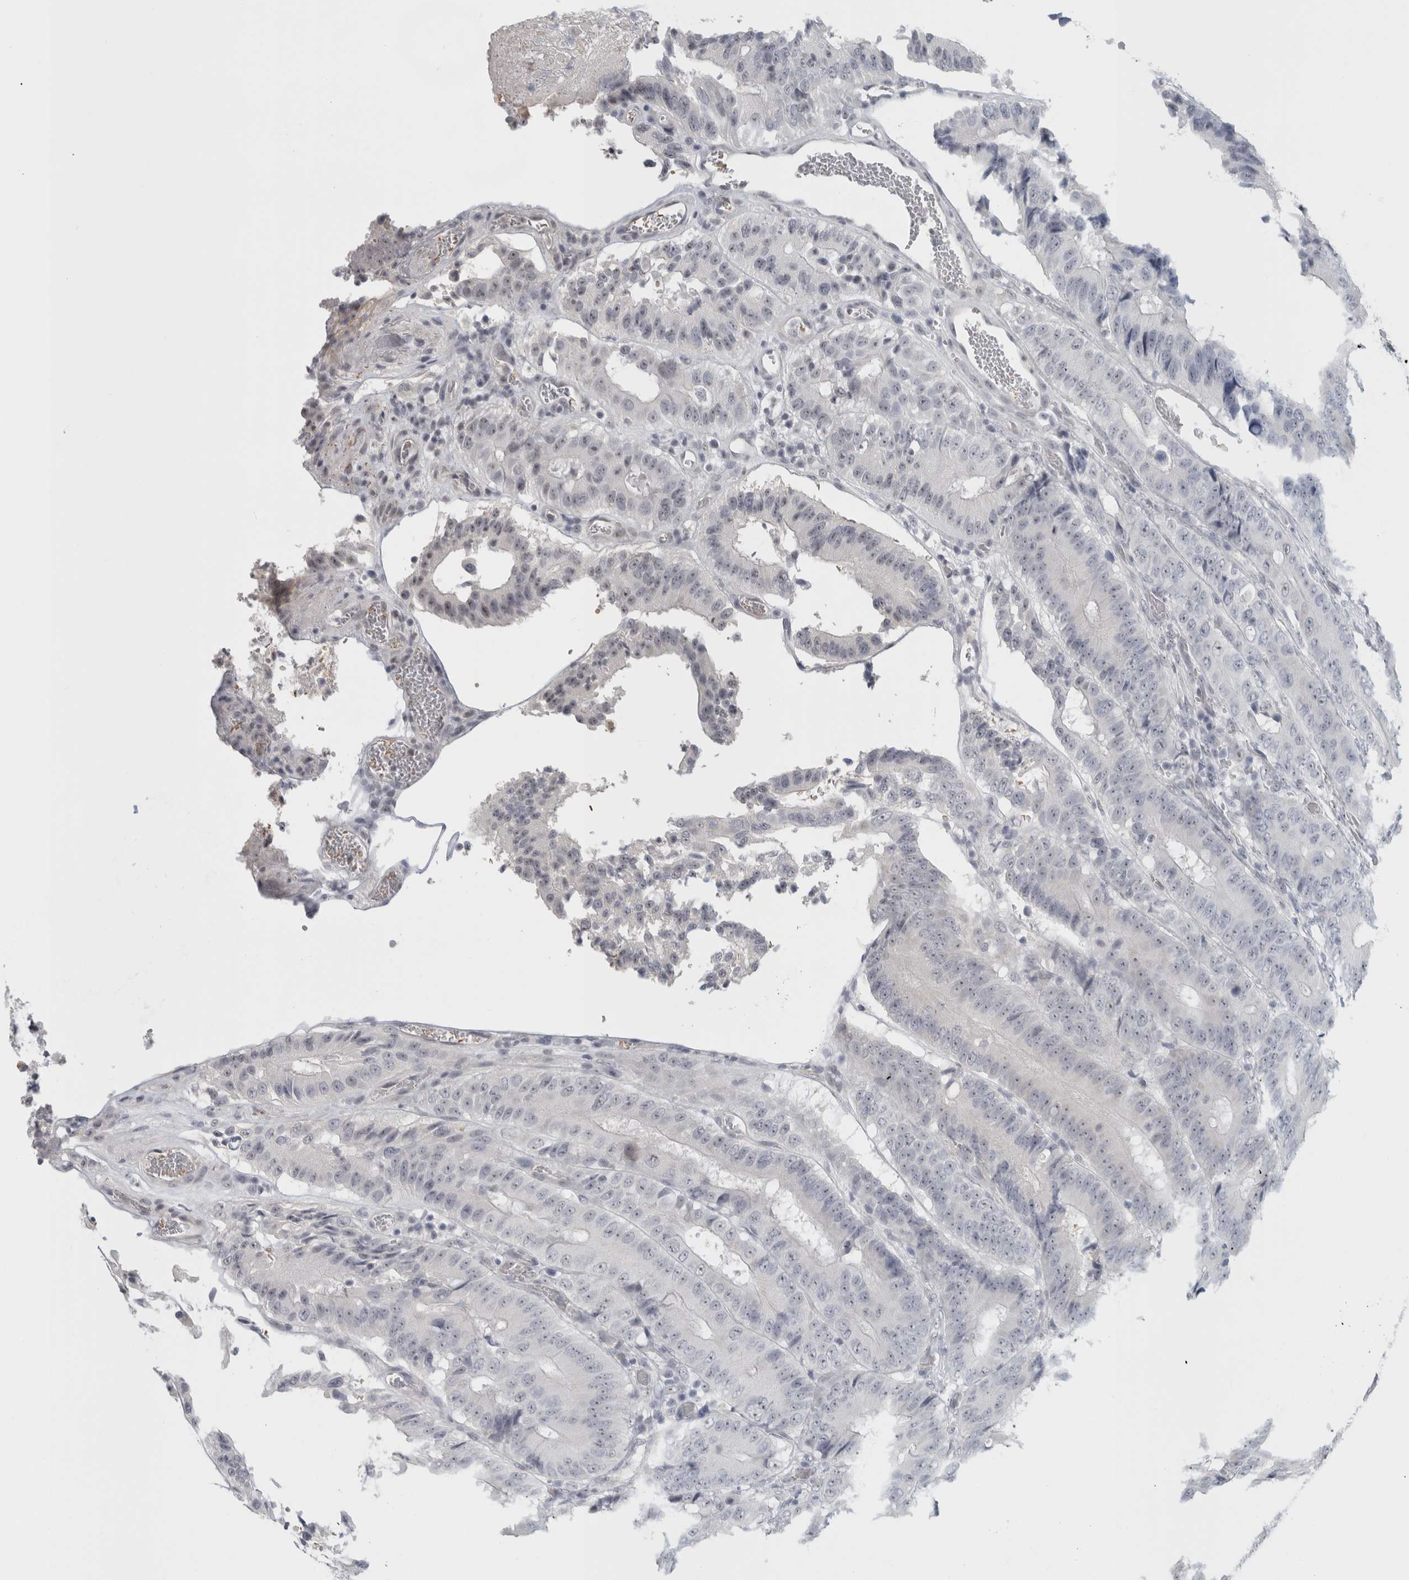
{"staining": {"intensity": "weak", "quantity": "<25%", "location": "nuclear"}, "tissue": "colorectal cancer", "cell_type": "Tumor cells", "image_type": "cancer", "snomed": [{"axis": "morphology", "description": "Adenocarcinoma, NOS"}, {"axis": "topography", "description": "Colon"}], "caption": "DAB immunohistochemical staining of adenocarcinoma (colorectal) displays no significant staining in tumor cells.", "gene": "FMR1NB", "patient": {"sex": "male", "age": 83}}